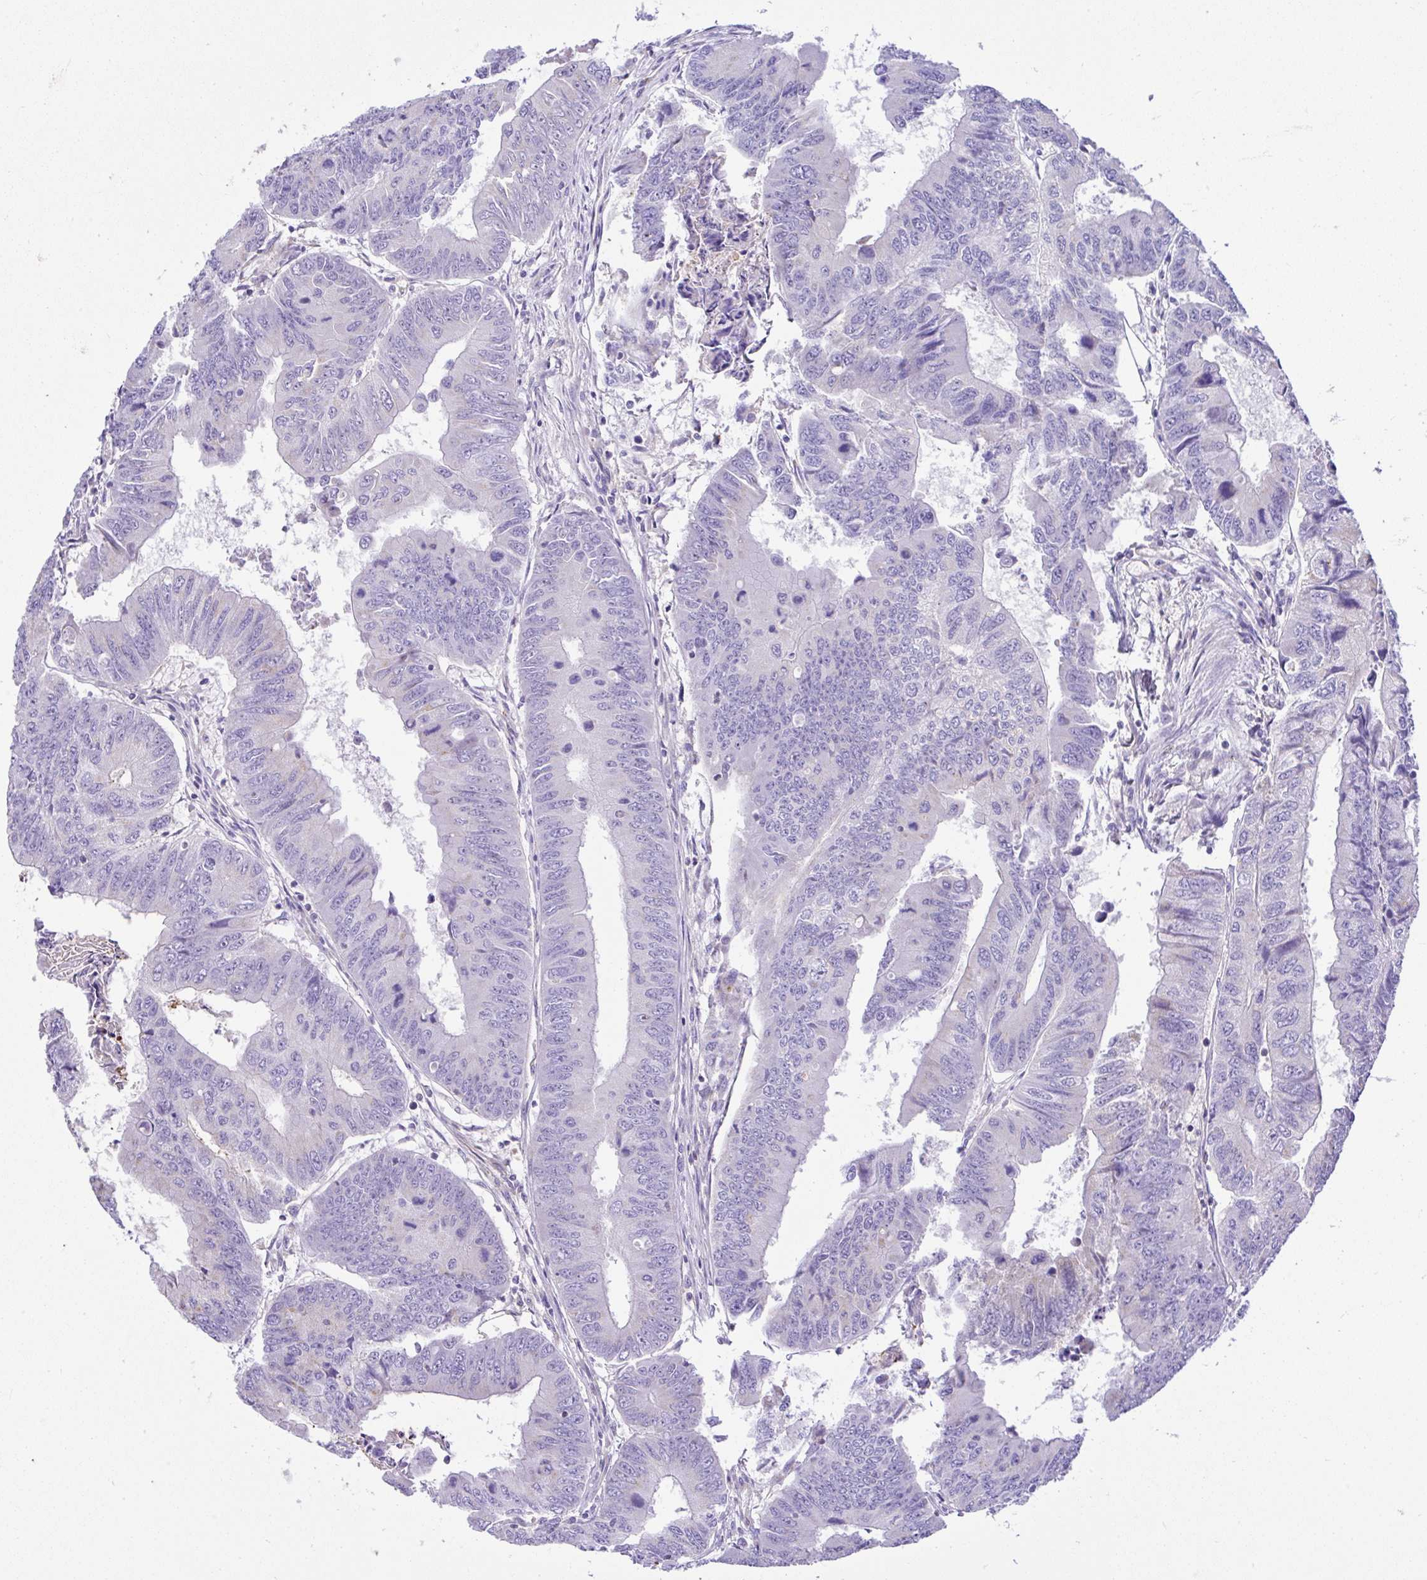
{"staining": {"intensity": "negative", "quantity": "none", "location": "none"}, "tissue": "colorectal cancer", "cell_type": "Tumor cells", "image_type": "cancer", "snomed": [{"axis": "morphology", "description": "Adenocarcinoma, NOS"}, {"axis": "topography", "description": "Colon"}], "caption": "High magnification brightfield microscopy of colorectal cancer (adenocarcinoma) stained with DAB (brown) and counterstained with hematoxylin (blue): tumor cells show no significant staining.", "gene": "CCDC142", "patient": {"sex": "male", "age": 53}}